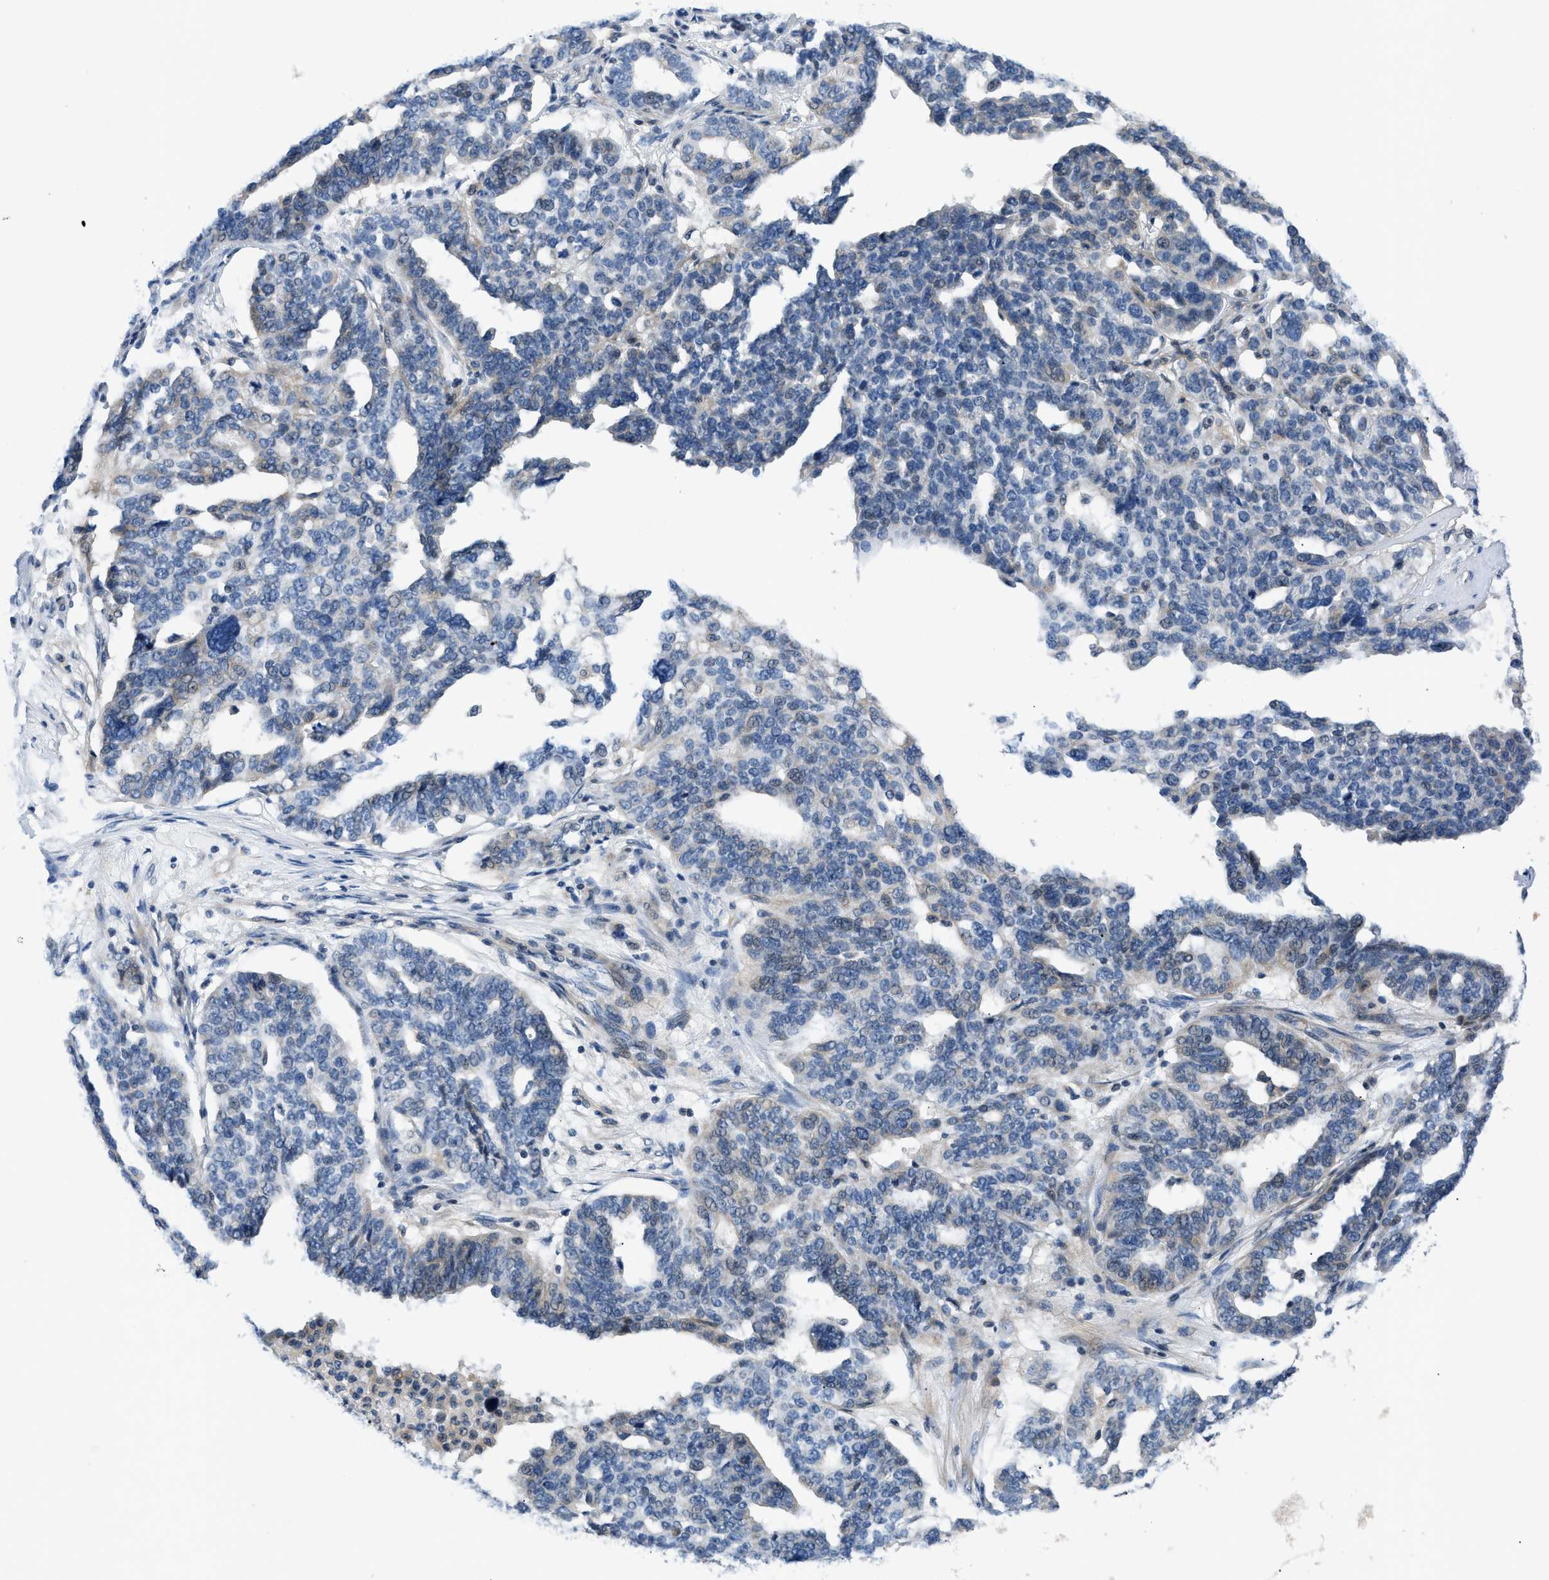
{"staining": {"intensity": "weak", "quantity": "25%-75%", "location": "cytoplasmic/membranous,nuclear"}, "tissue": "ovarian cancer", "cell_type": "Tumor cells", "image_type": "cancer", "snomed": [{"axis": "morphology", "description": "Cystadenocarcinoma, serous, NOS"}, {"axis": "topography", "description": "Ovary"}], "caption": "This photomicrograph reveals IHC staining of ovarian serous cystadenocarcinoma, with low weak cytoplasmic/membranous and nuclear positivity in about 25%-75% of tumor cells.", "gene": "FDCSP", "patient": {"sex": "female", "age": 59}}